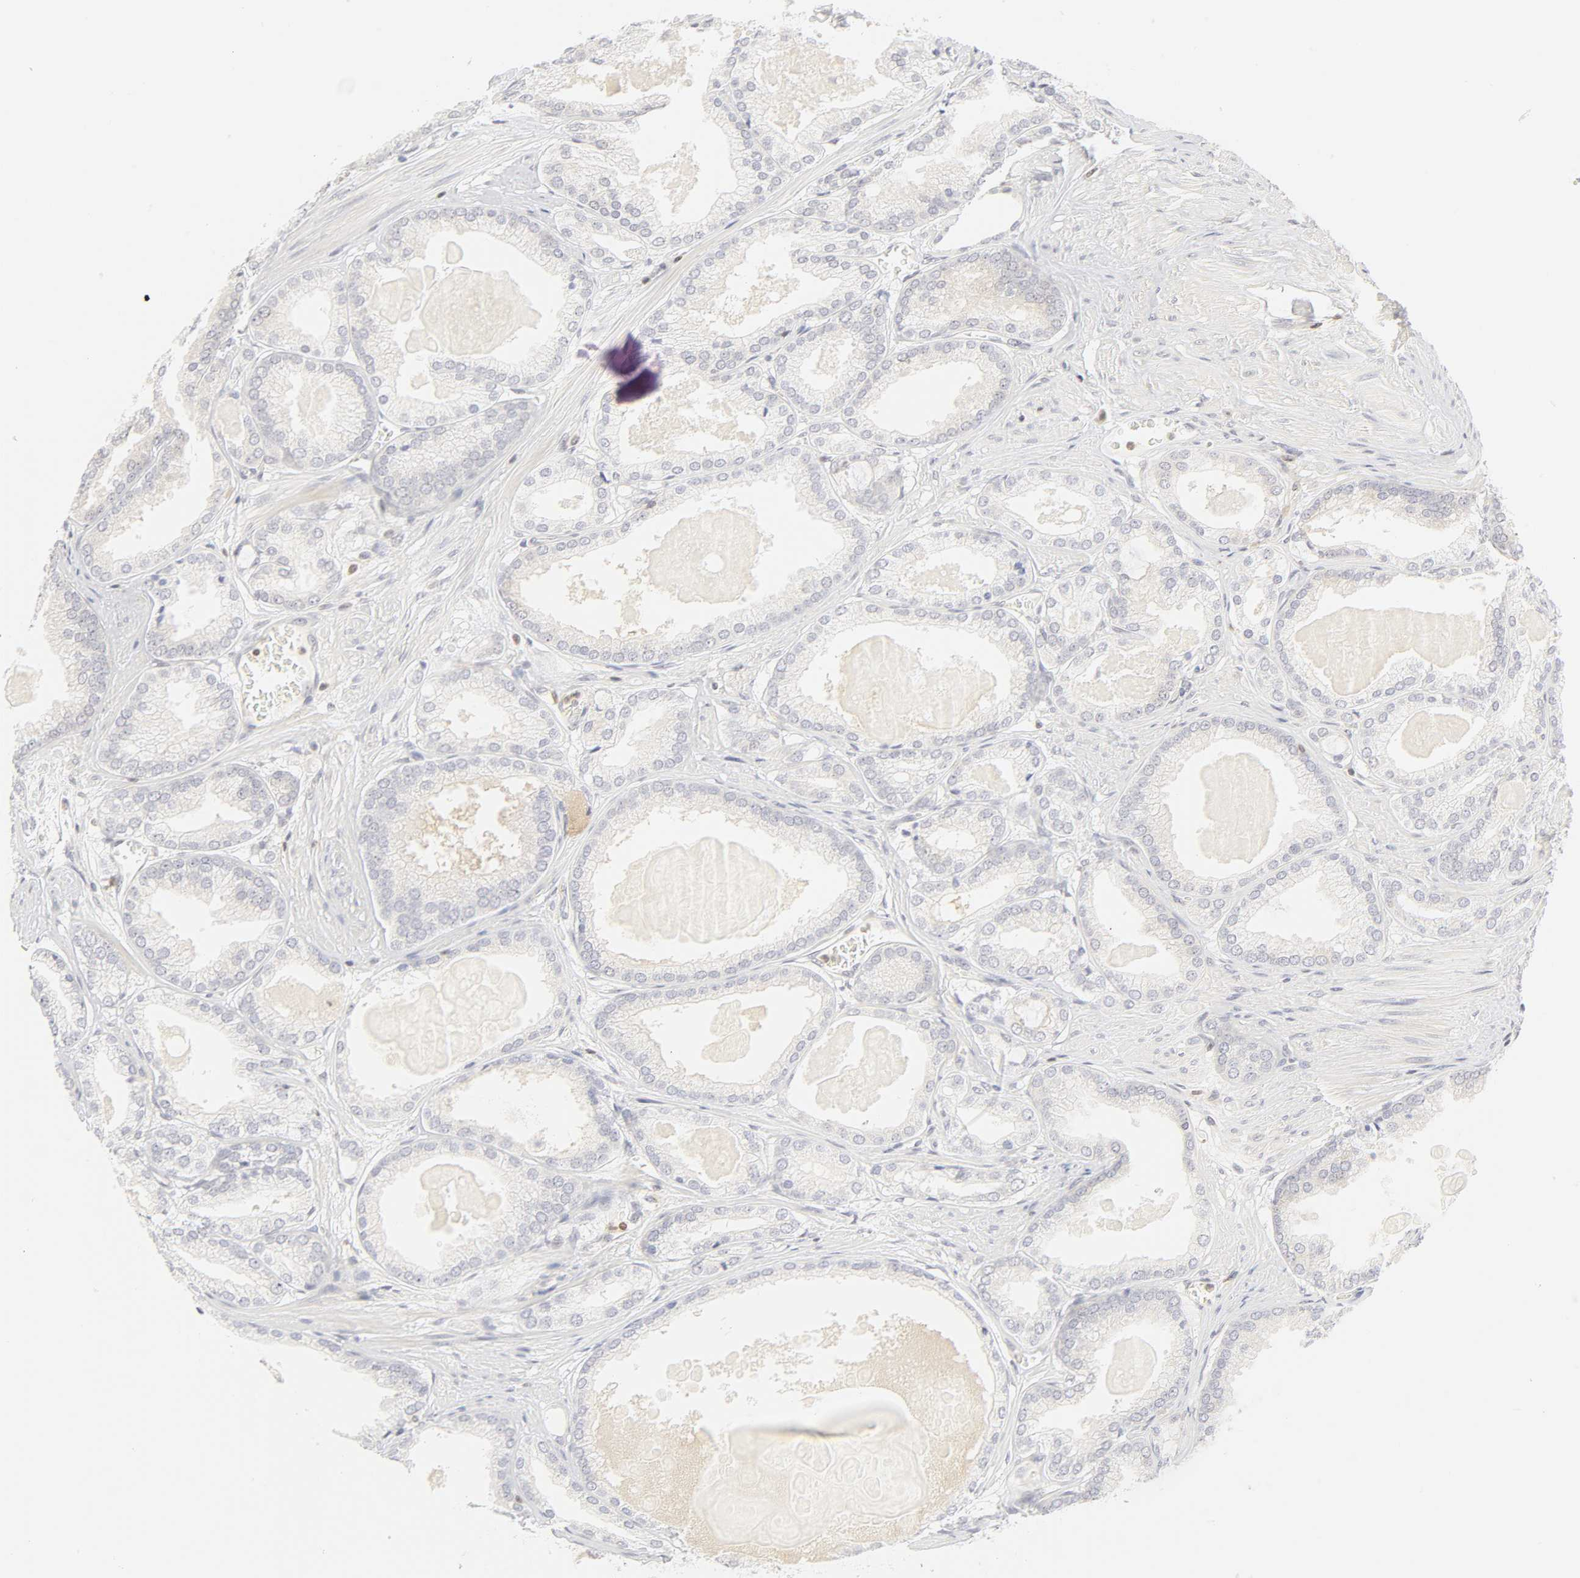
{"staining": {"intensity": "negative", "quantity": "none", "location": "none"}, "tissue": "prostate cancer", "cell_type": "Tumor cells", "image_type": "cancer", "snomed": [{"axis": "morphology", "description": "Adenocarcinoma, High grade"}, {"axis": "topography", "description": "Prostate"}], "caption": "DAB (3,3'-diaminobenzidine) immunohistochemical staining of human adenocarcinoma (high-grade) (prostate) reveals no significant staining in tumor cells.", "gene": "KIF2A", "patient": {"sex": "male", "age": 61}}